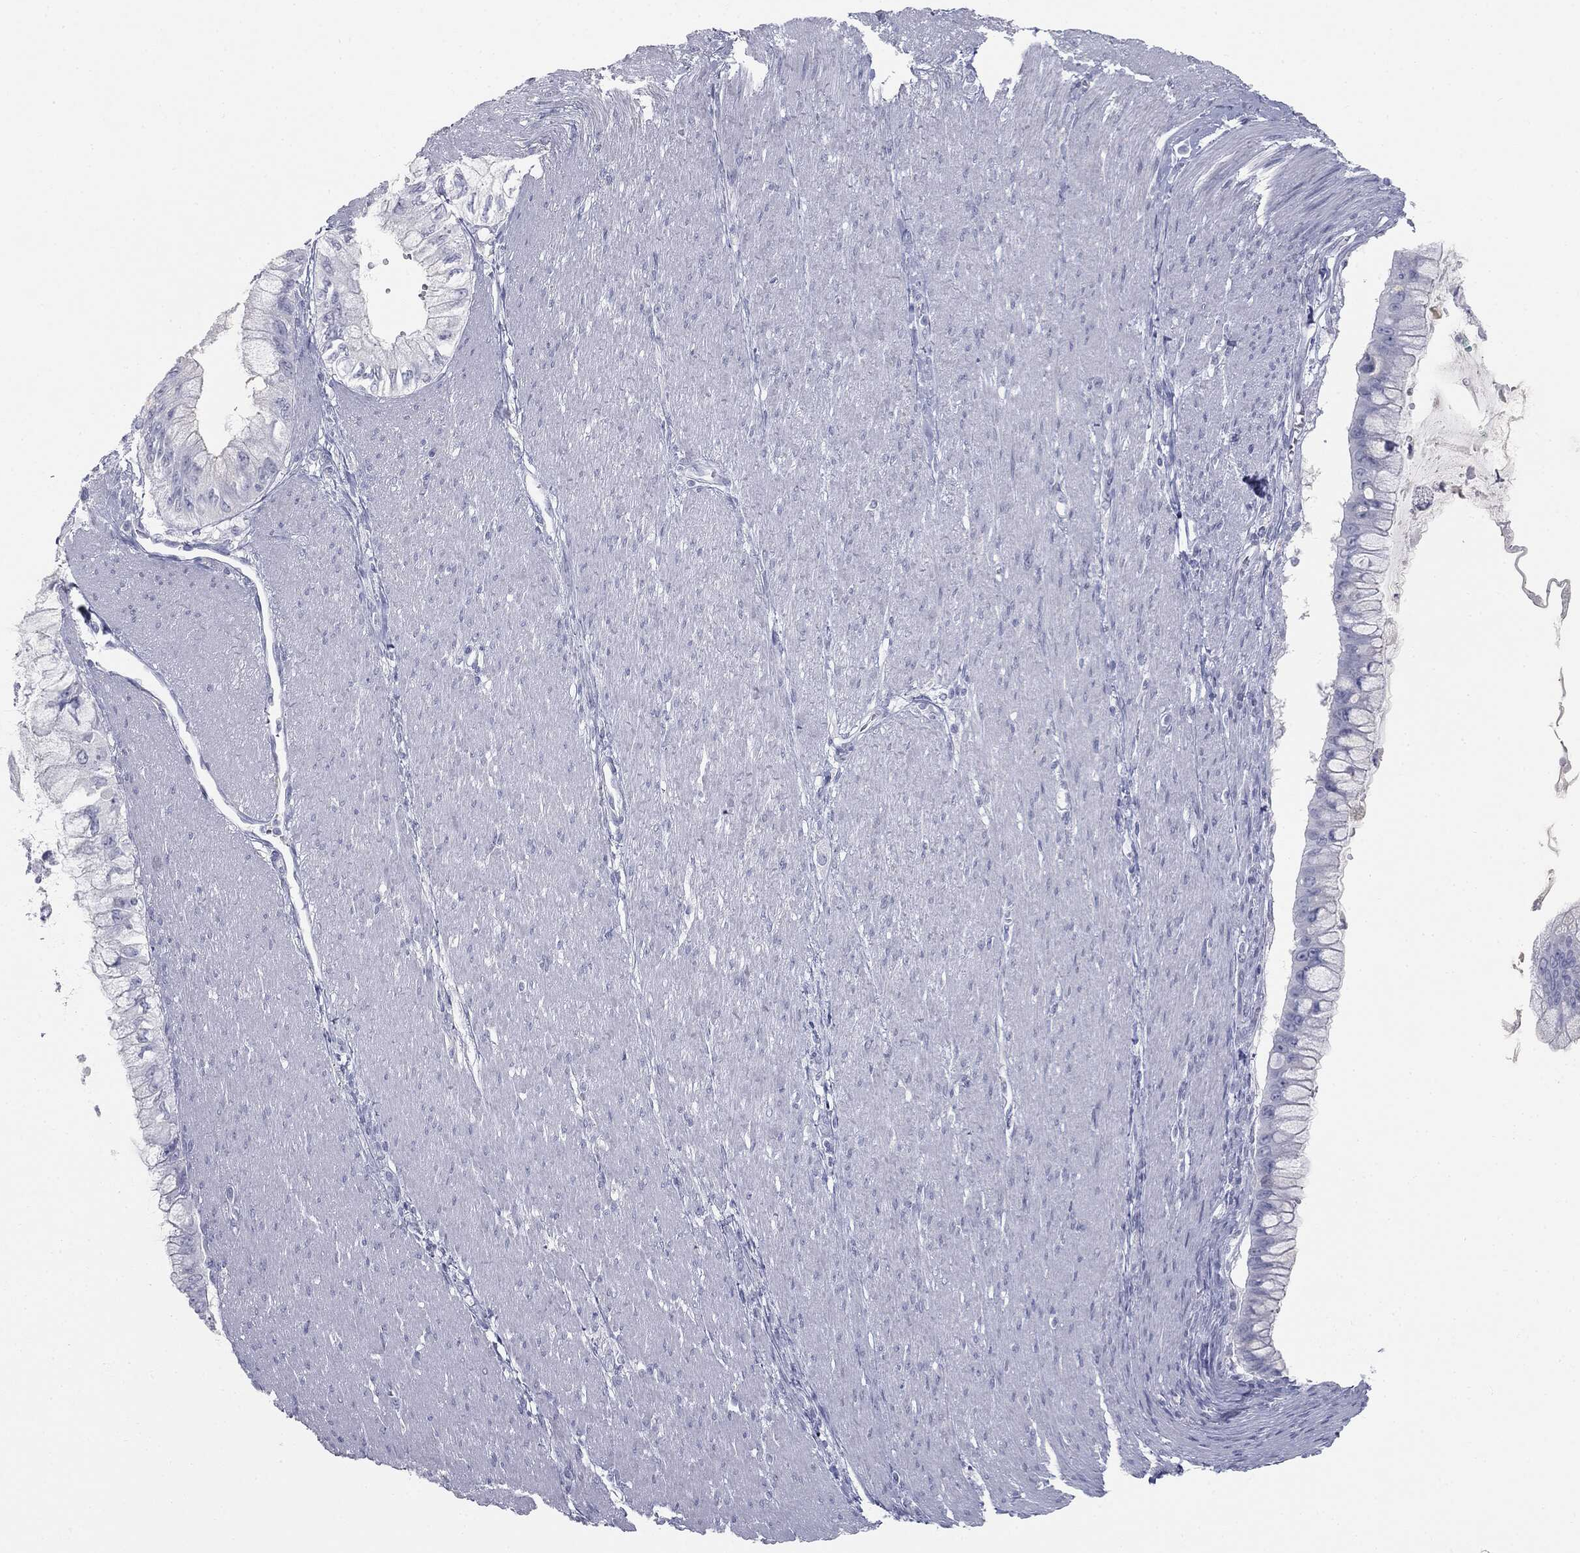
{"staining": {"intensity": "negative", "quantity": "none", "location": "none"}, "tissue": "pancreatic cancer", "cell_type": "Tumor cells", "image_type": "cancer", "snomed": [{"axis": "morphology", "description": "Adenocarcinoma, NOS"}, {"axis": "topography", "description": "Pancreas"}], "caption": "This is an immunohistochemistry image of human pancreatic cancer. There is no staining in tumor cells.", "gene": "TPO", "patient": {"sex": "male", "age": 48}}